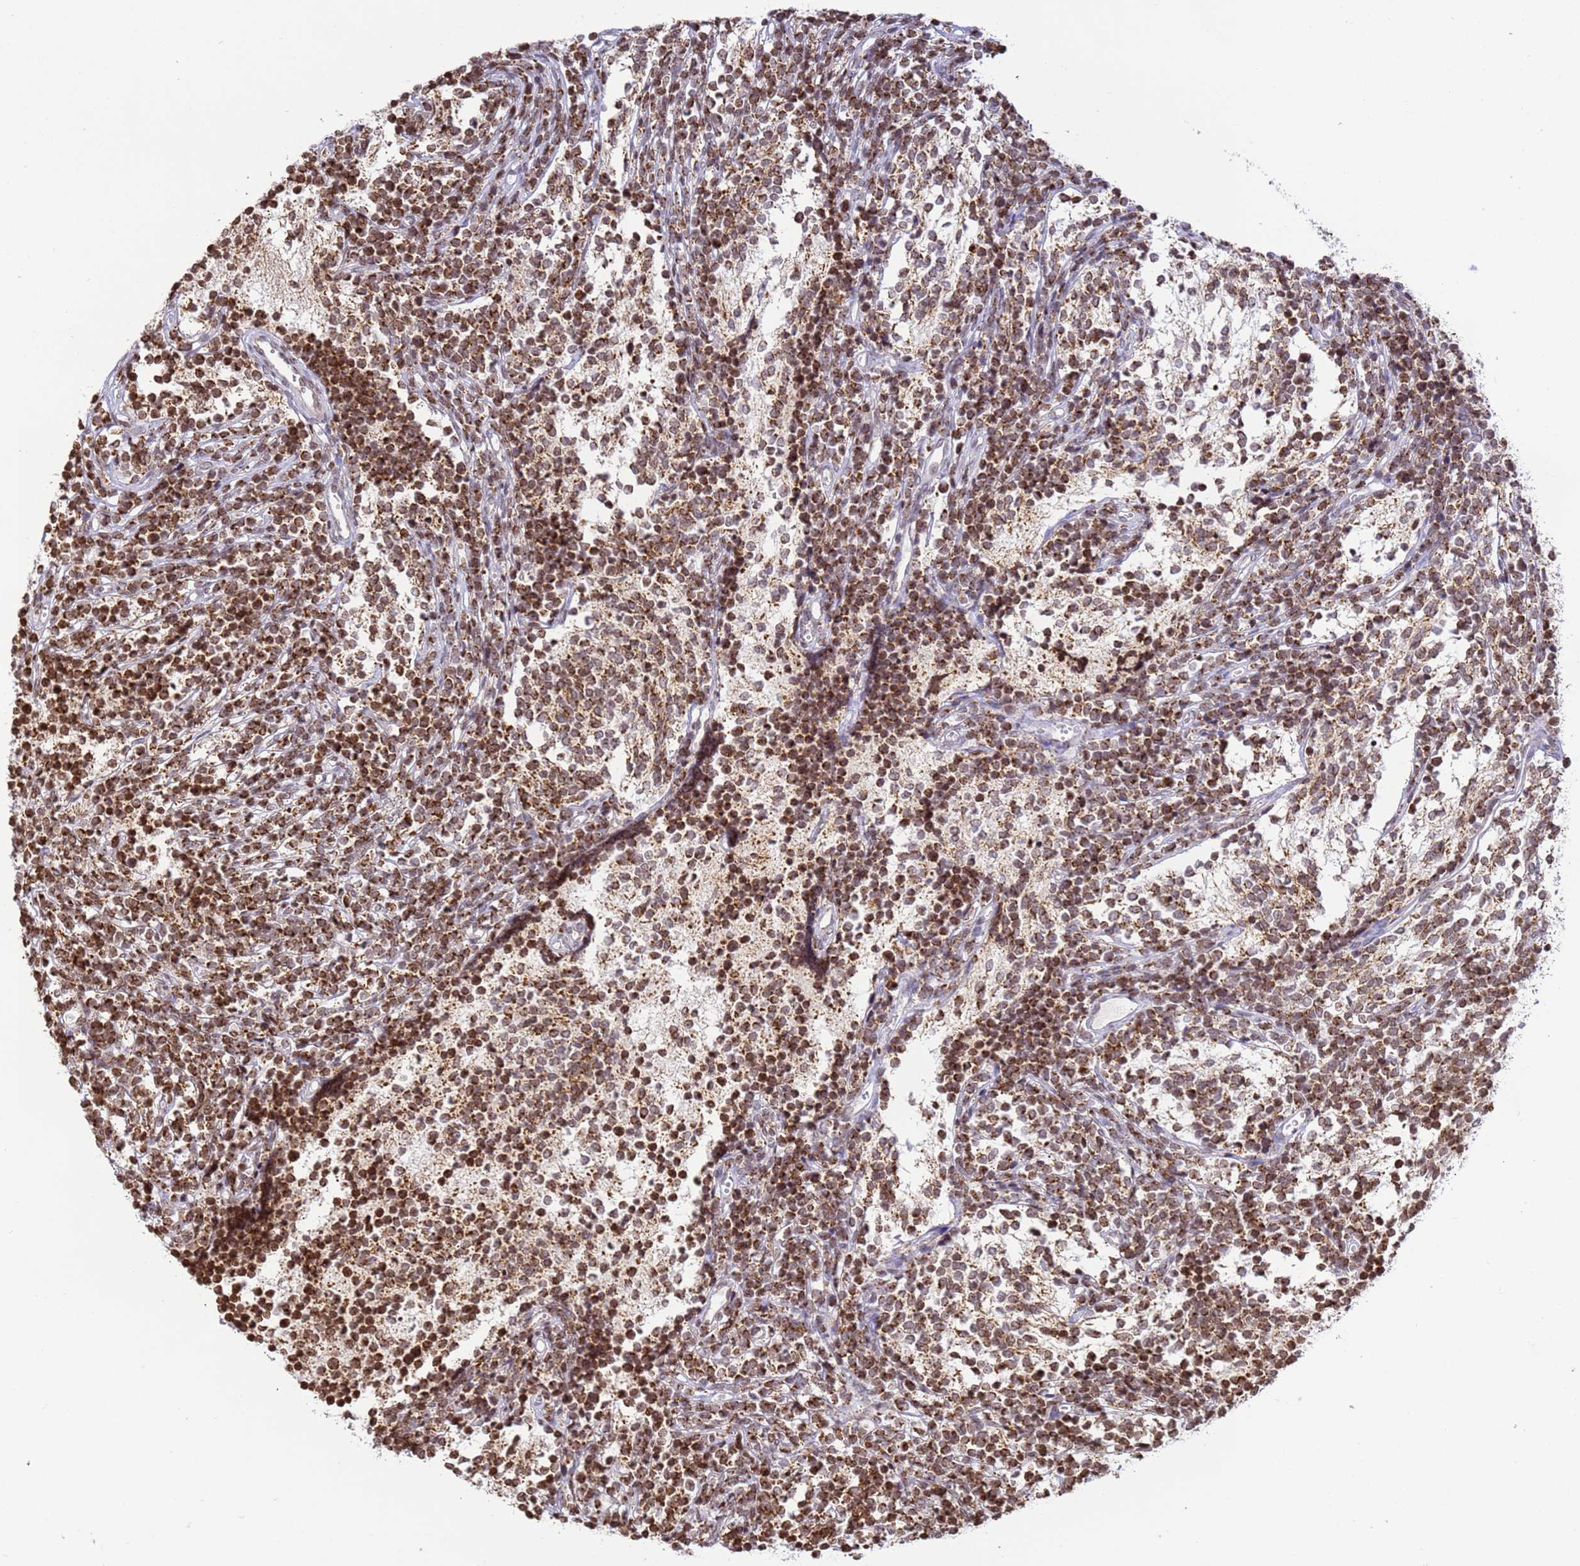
{"staining": {"intensity": "strong", "quantity": ">75%", "location": "cytoplasmic/membranous"}, "tissue": "glioma", "cell_type": "Tumor cells", "image_type": "cancer", "snomed": [{"axis": "morphology", "description": "Glioma, malignant, Low grade"}, {"axis": "topography", "description": "Brain"}], "caption": "Strong cytoplasmic/membranous expression is seen in about >75% of tumor cells in low-grade glioma (malignant).", "gene": "HSPE1", "patient": {"sex": "female", "age": 1}}